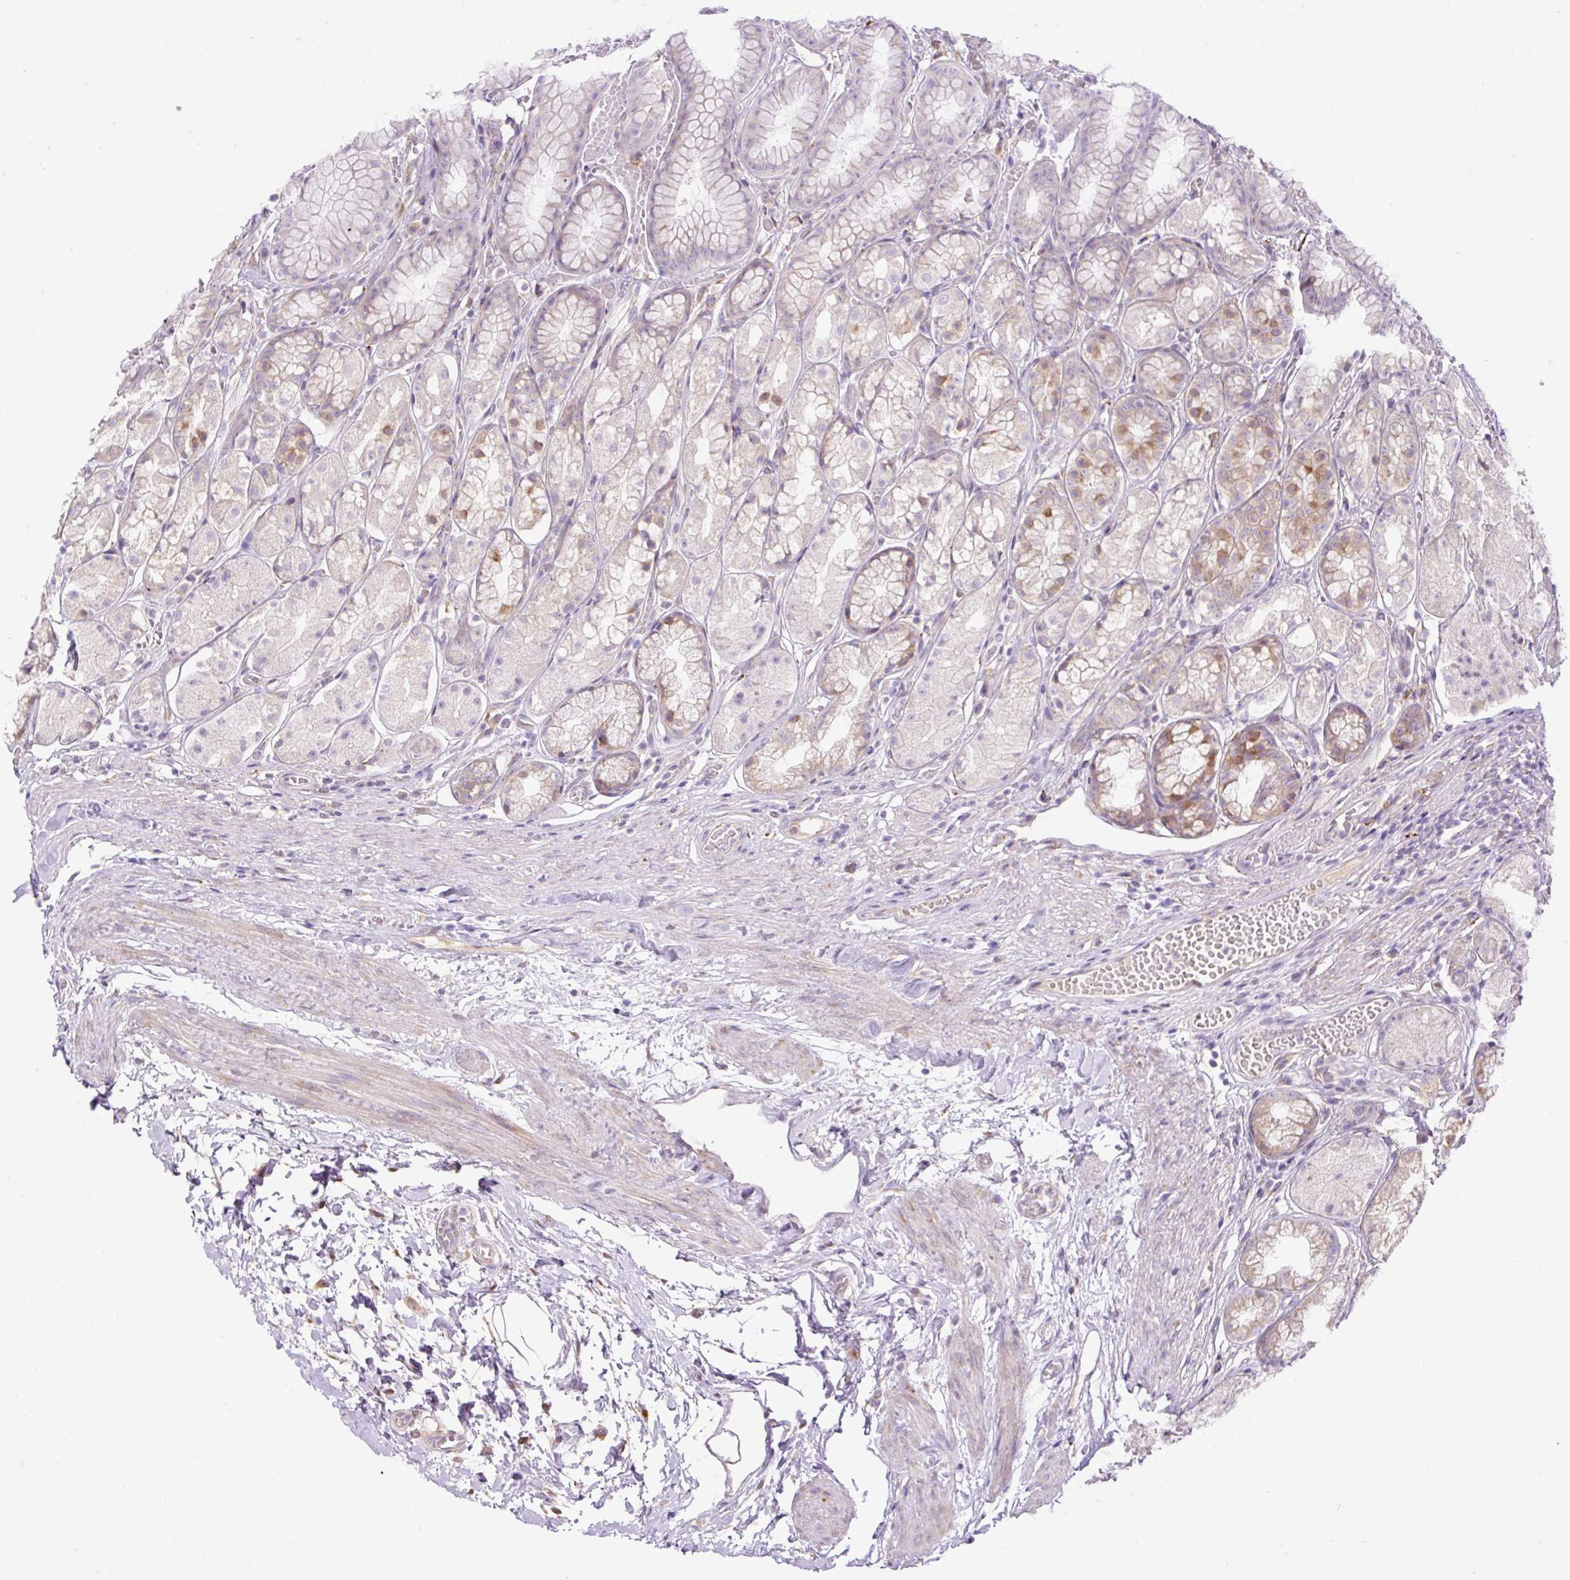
{"staining": {"intensity": "moderate", "quantity": "<25%", "location": "cytoplasmic/membranous"}, "tissue": "stomach", "cell_type": "Glandular cells", "image_type": "normal", "snomed": [{"axis": "morphology", "description": "Normal tissue, NOS"}, {"axis": "topography", "description": "Smooth muscle"}, {"axis": "topography", "description": "Stomach"}], "caption": "A brown stain highlights moderate cytoplasmic/membranous expression of a protein in glandular cells of normal human stomach.", "gene": "POFUT1", "patient": {"sex": "male", "age": 70}}